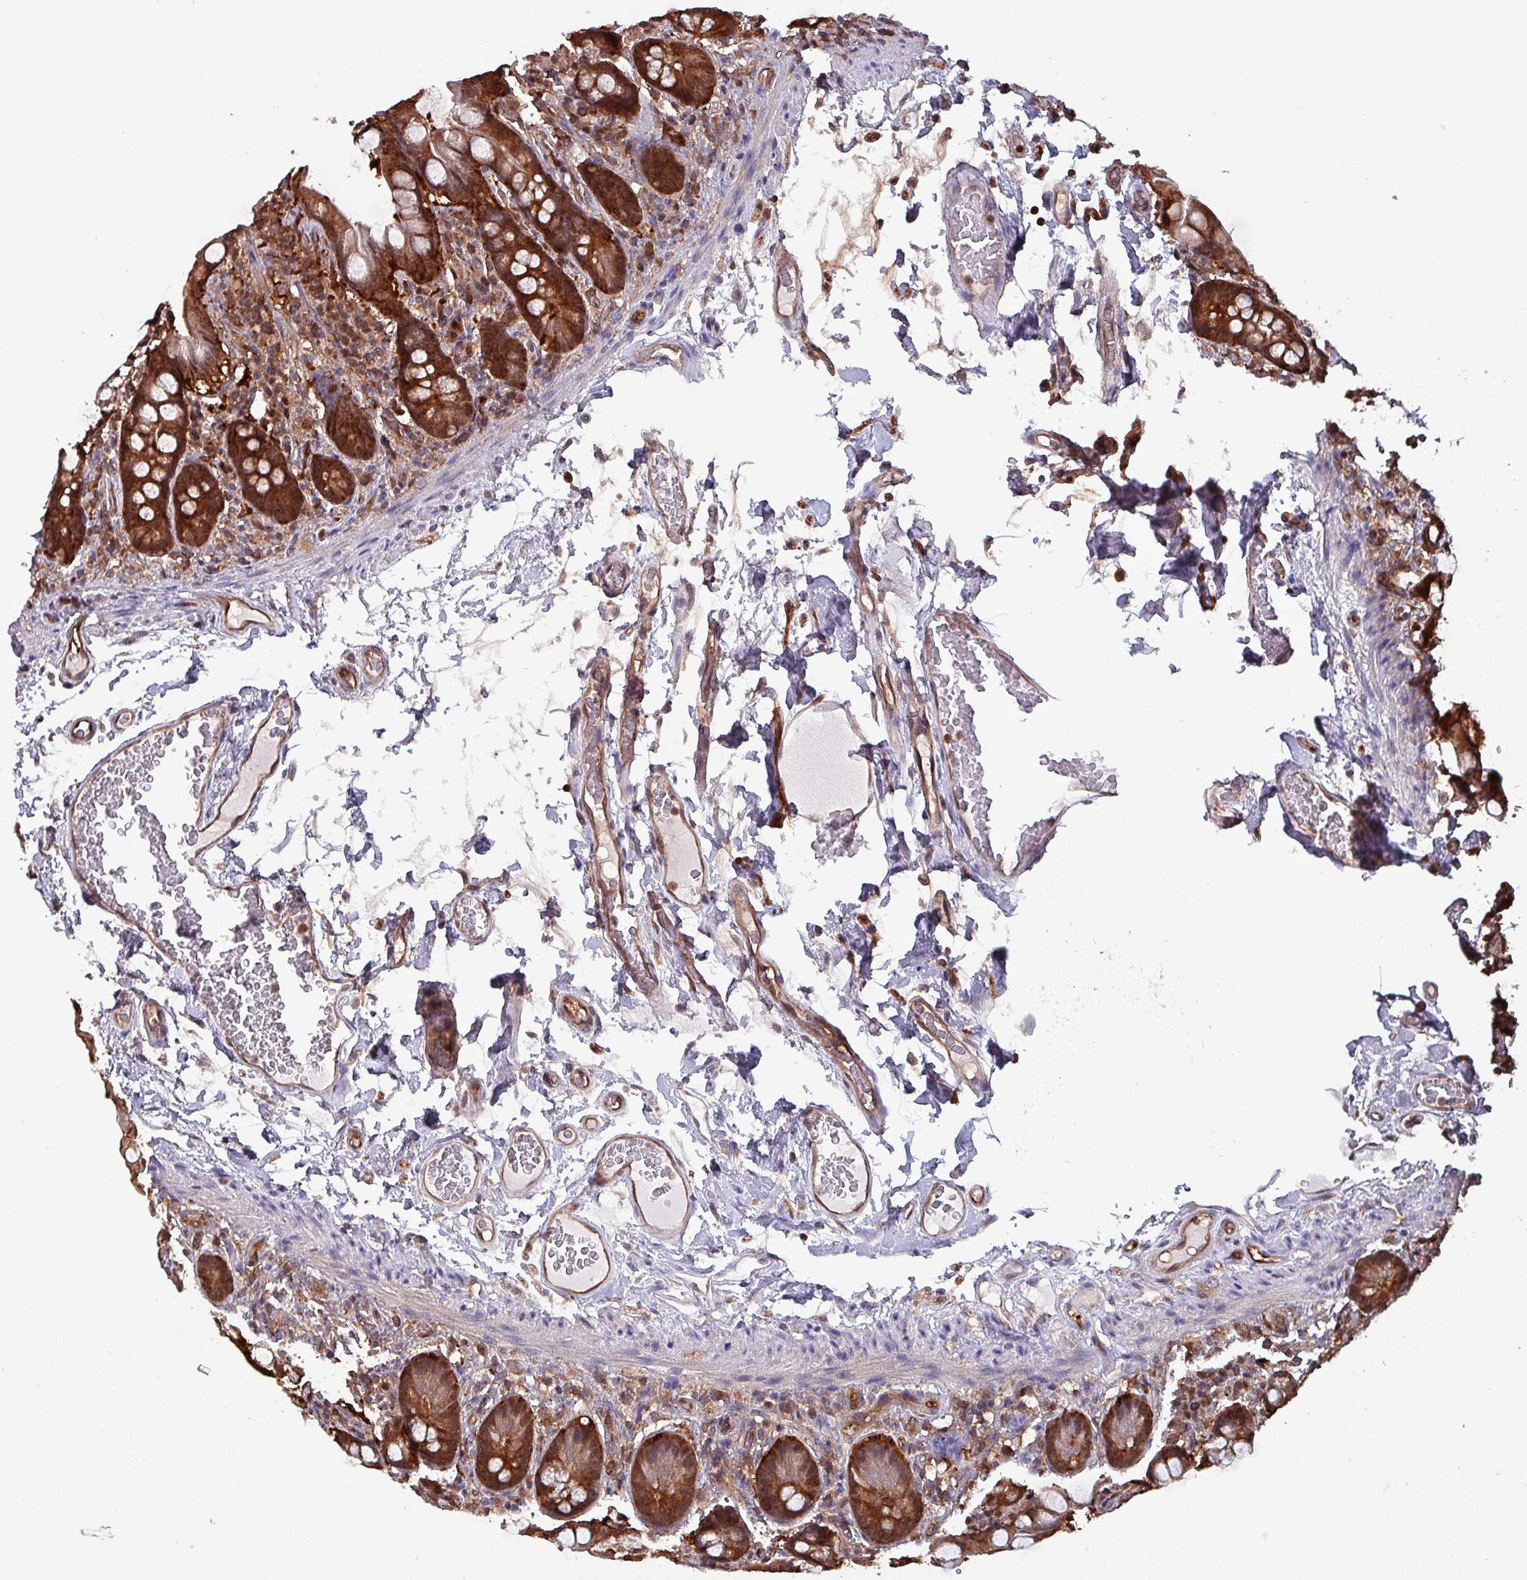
{"staining": {"intensity": "strong", "quantity": ">75%", "location": "cytoplasmic/membranous"}, "tissue": "small intestine", "cell_type": "Glandular cells", "image_type": "normal", "snomed": [{"axis": "morphology", "description": "Normal tissue, NOS"}, {"axis": "topography", "description": "Small intestine"}], "caption": "IHC histopathology image of normal small intestine: human small intestine stained using IHC shows high levels of strong protein expression localized specifically in the cytoplasmic/membranous of glandular cells, appearing as a cytoplasmic/membranous brown color.", "gene": "PSMB8", "patient": {"sex": "female", "age": 64}}